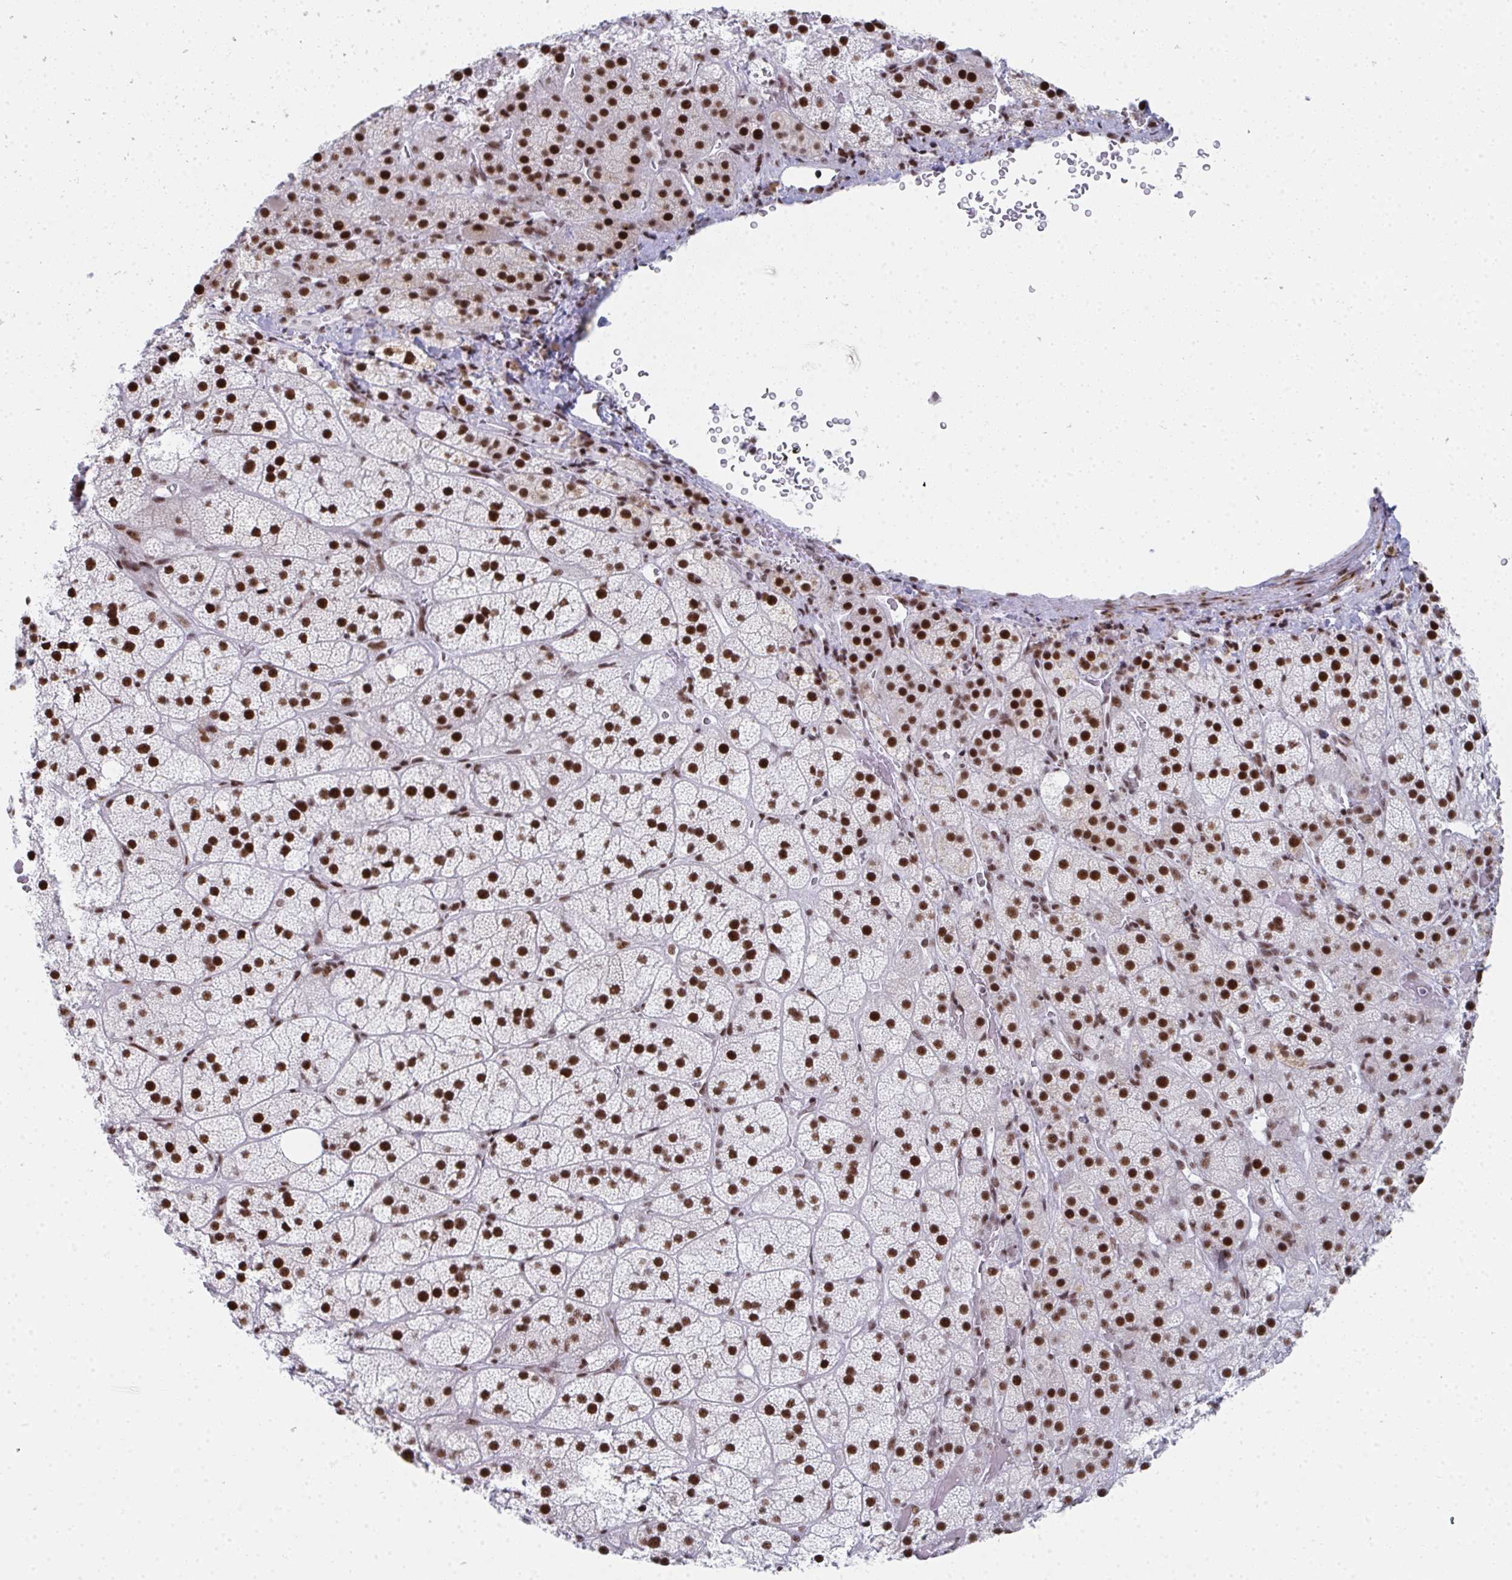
{"staining": {"intensity": "strong", "quantity": ">75%", "location": "nuclear"}, "tissue": "adrenal gland", "cell_type": "Glandular cells", "image_type": "normal", "snomed": [{"axis": "morphology", "description": "Normal tissue, NOS"}, {"axis": "topography", "description": "Adrenal gland"}], "caption": "Glandular cells show high levels of strong nuclear positivity in approximately >75% of cells in normal adrenal gland.", "gene": "SNRNP70", "patient": {"sex": "male", "age": 57}}